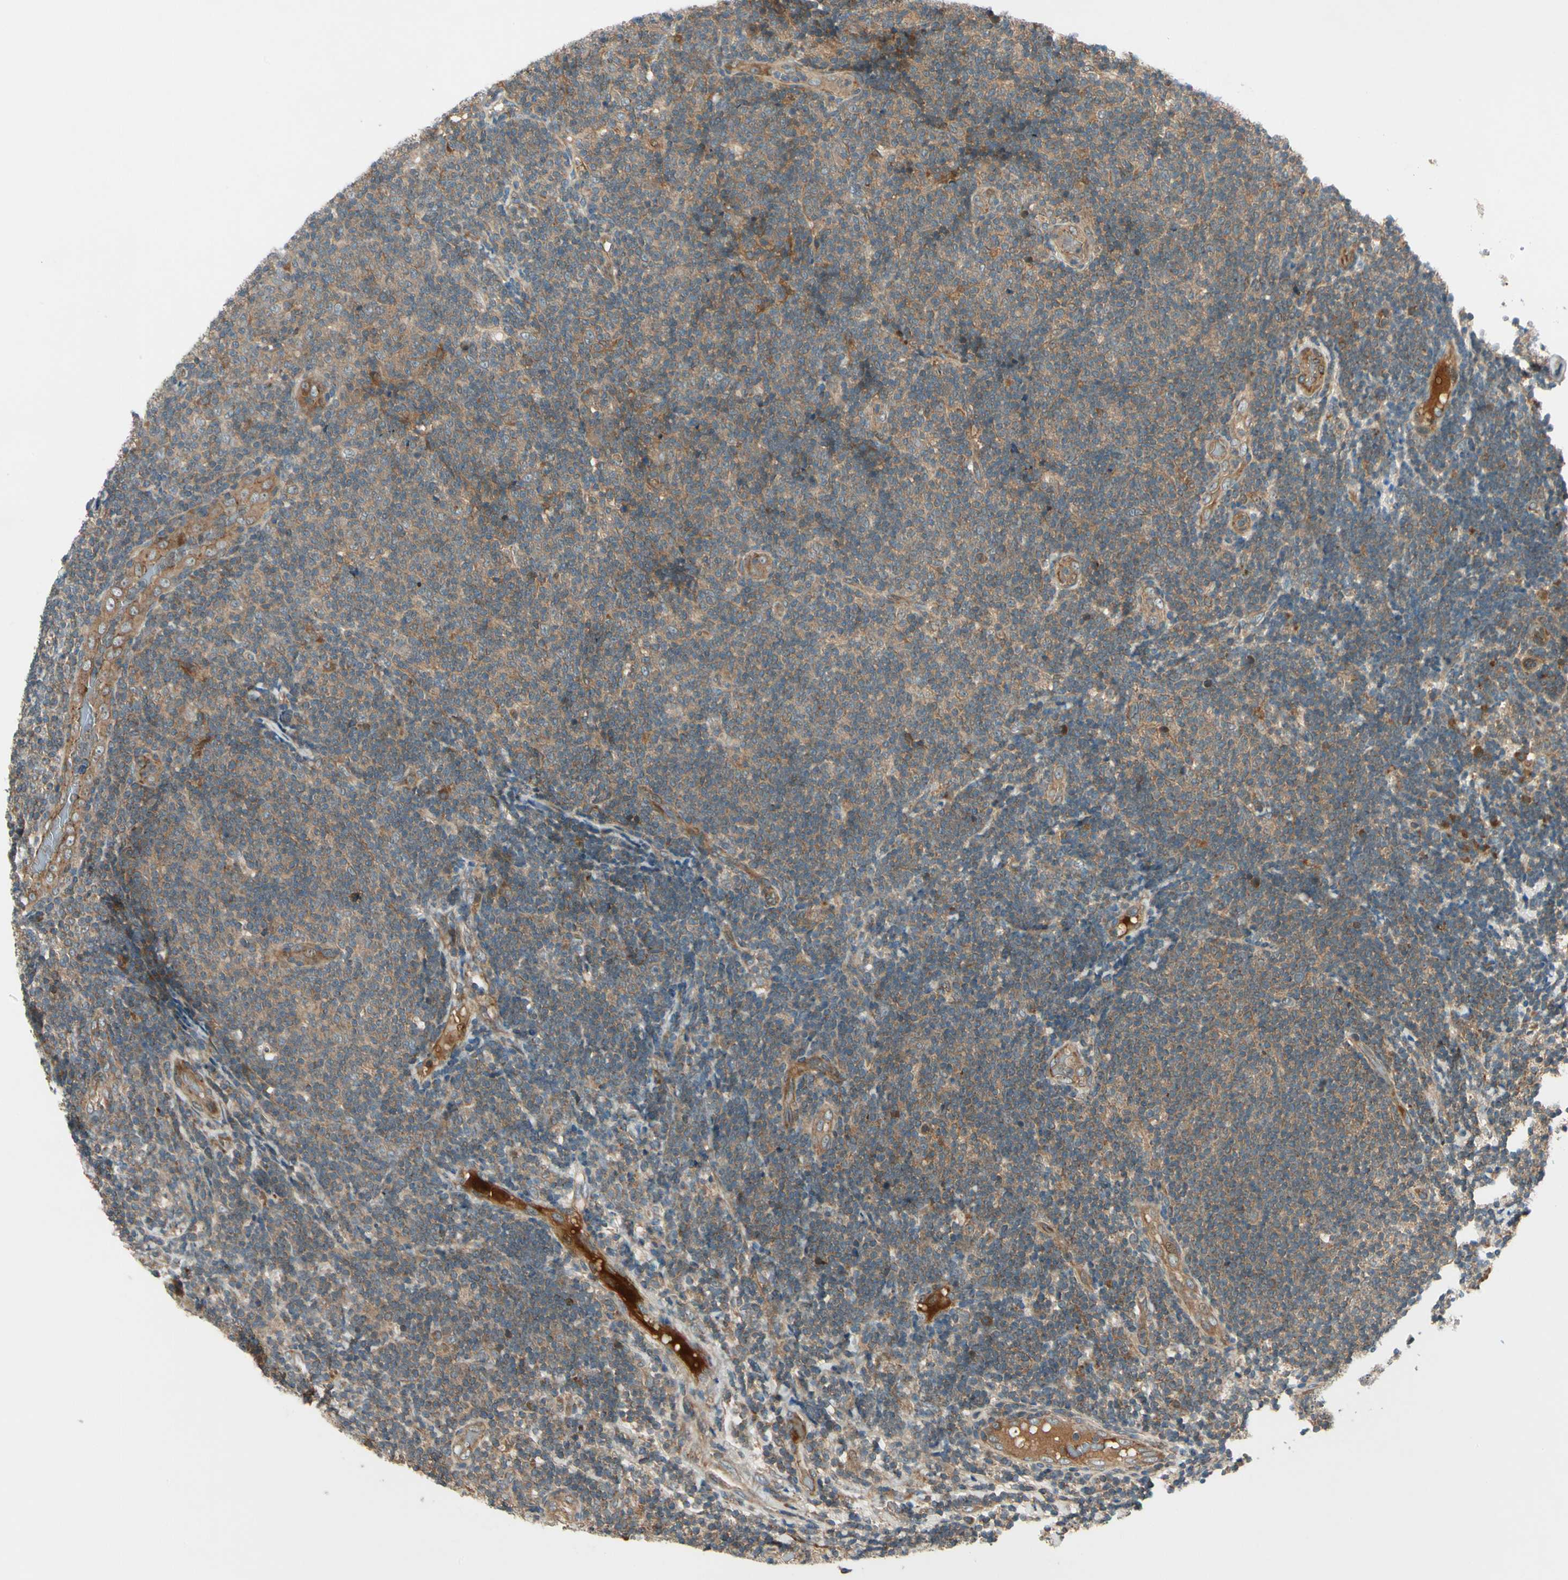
{"staining": {"intensity": "moderate", "quantity": ">75%", "location": "cytoplasmic/membranous"}, "tissue": "lymphoma", "cell_type": "Tumor cells", "image_type": "cancer", "snomed": [{"axis": "morphology", "description": "Malignant lymphoma, non-Hodgkin's type, Low grade"}, {"axis": "topography", "description": "Lymph node"}], "caption": "Immunohistochemistry (IHC) of low-grade malignant lymphoma, non-Hodgkin's type exhibits medium levels of moderate cytoplasmic/membranous expression in about >75% of tumor cells.", "gene": "ACVR1C", "patient": {"sex": "male", "age": 83}}